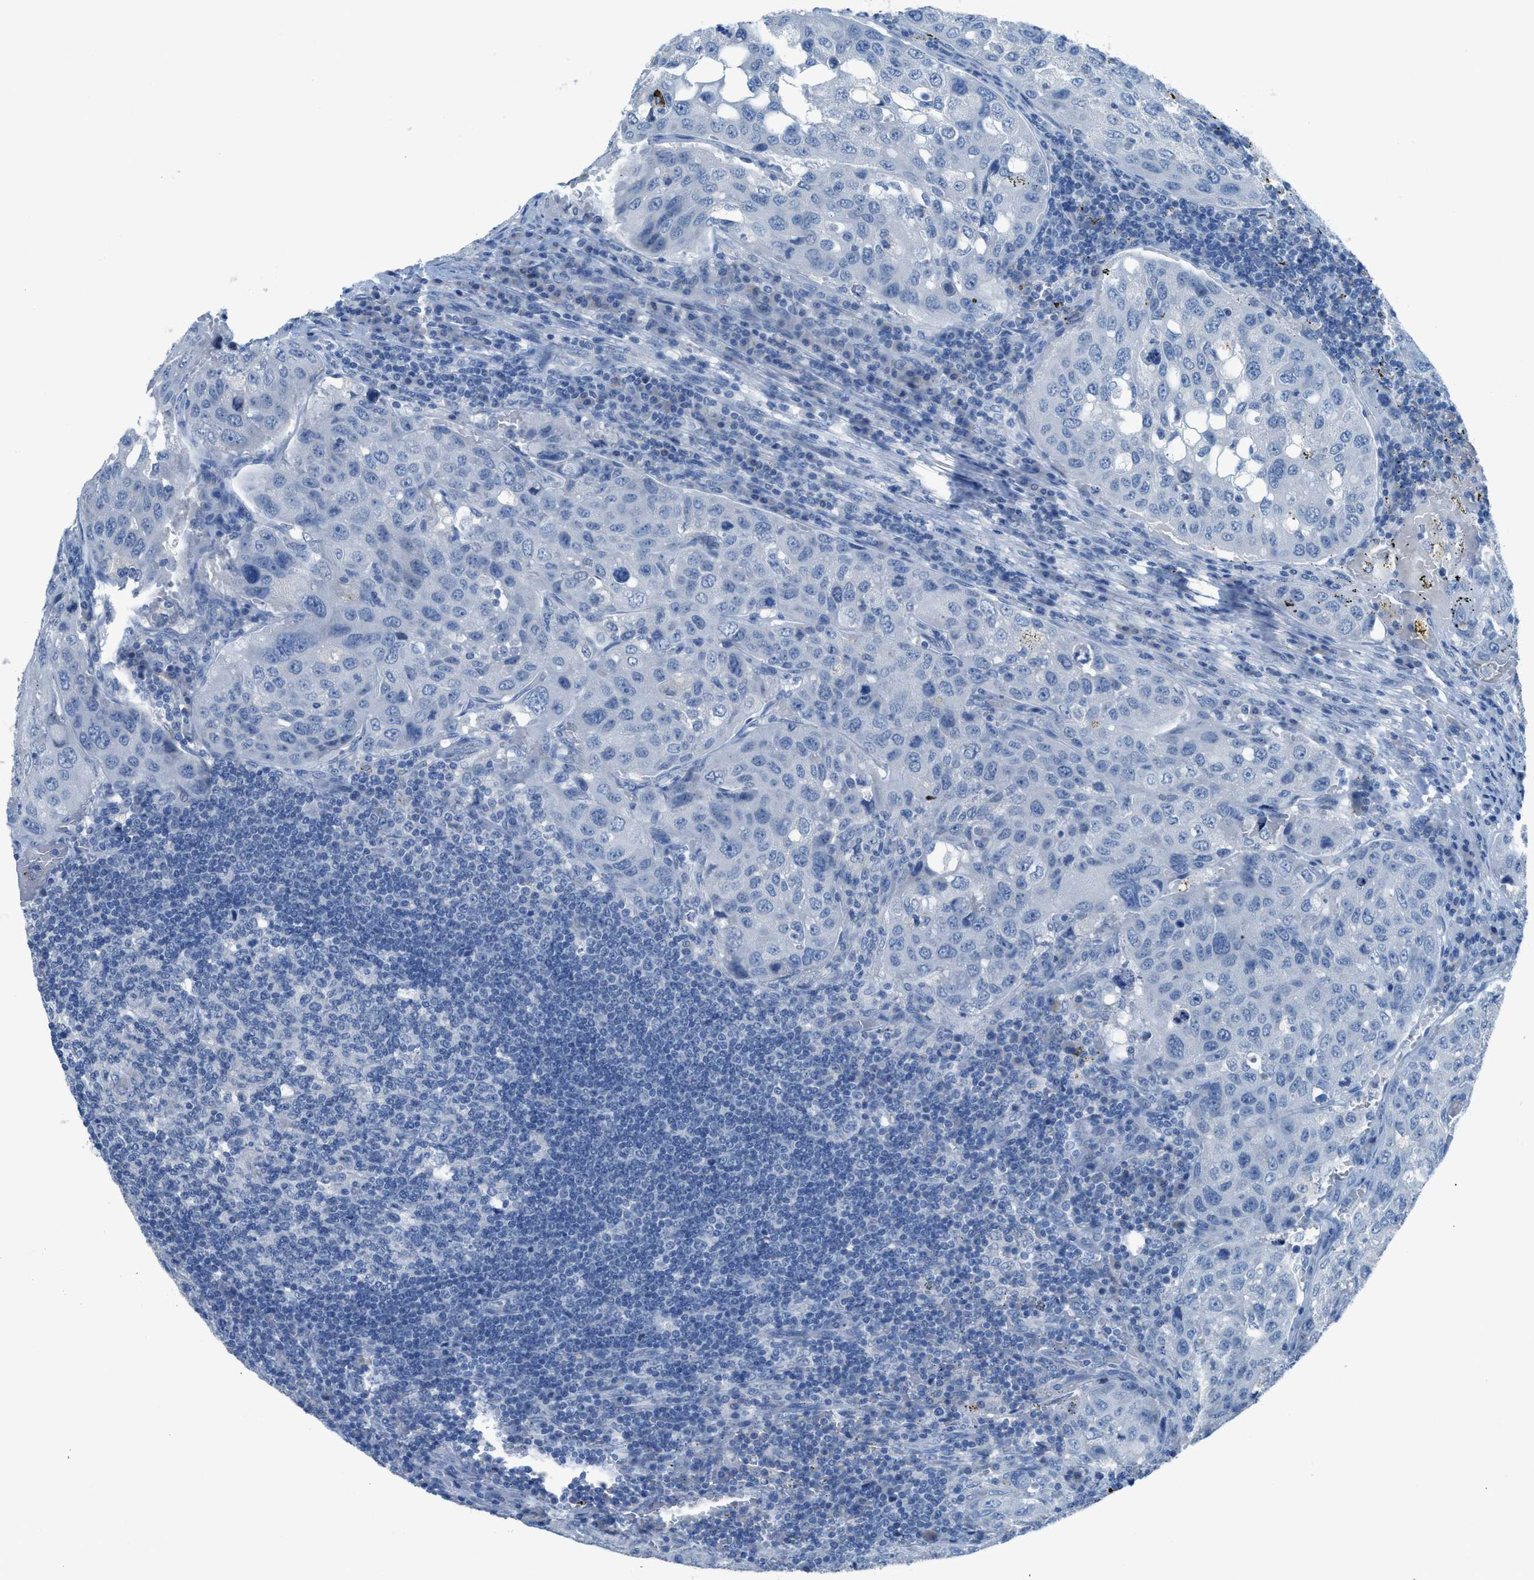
{"staining": {"intensity": "negative", "quantity": "none", "location": "none"}, "tissue": "urothelial cancer", "cell_type": "Tumor cells", "image_type": "cancer", "snomed": [{"axis": "morphology", "description": "Urothelial carcinoma, High grade"}, {"axis": "topography", "description": "Lymph node"}, {"axis": "topography", "description": "Urinary bladder"}], "caption": "IHC photomicrograph of high-grade urothelial carcinoma stained for a protein (brown), which reveals no positivity in tumor cells. (DAB (3,3'-diaminobenzidine) immunohistochemistry, high magnification).", "gene": "ACAN", "patient": {"sex": "male", "age": 51}}